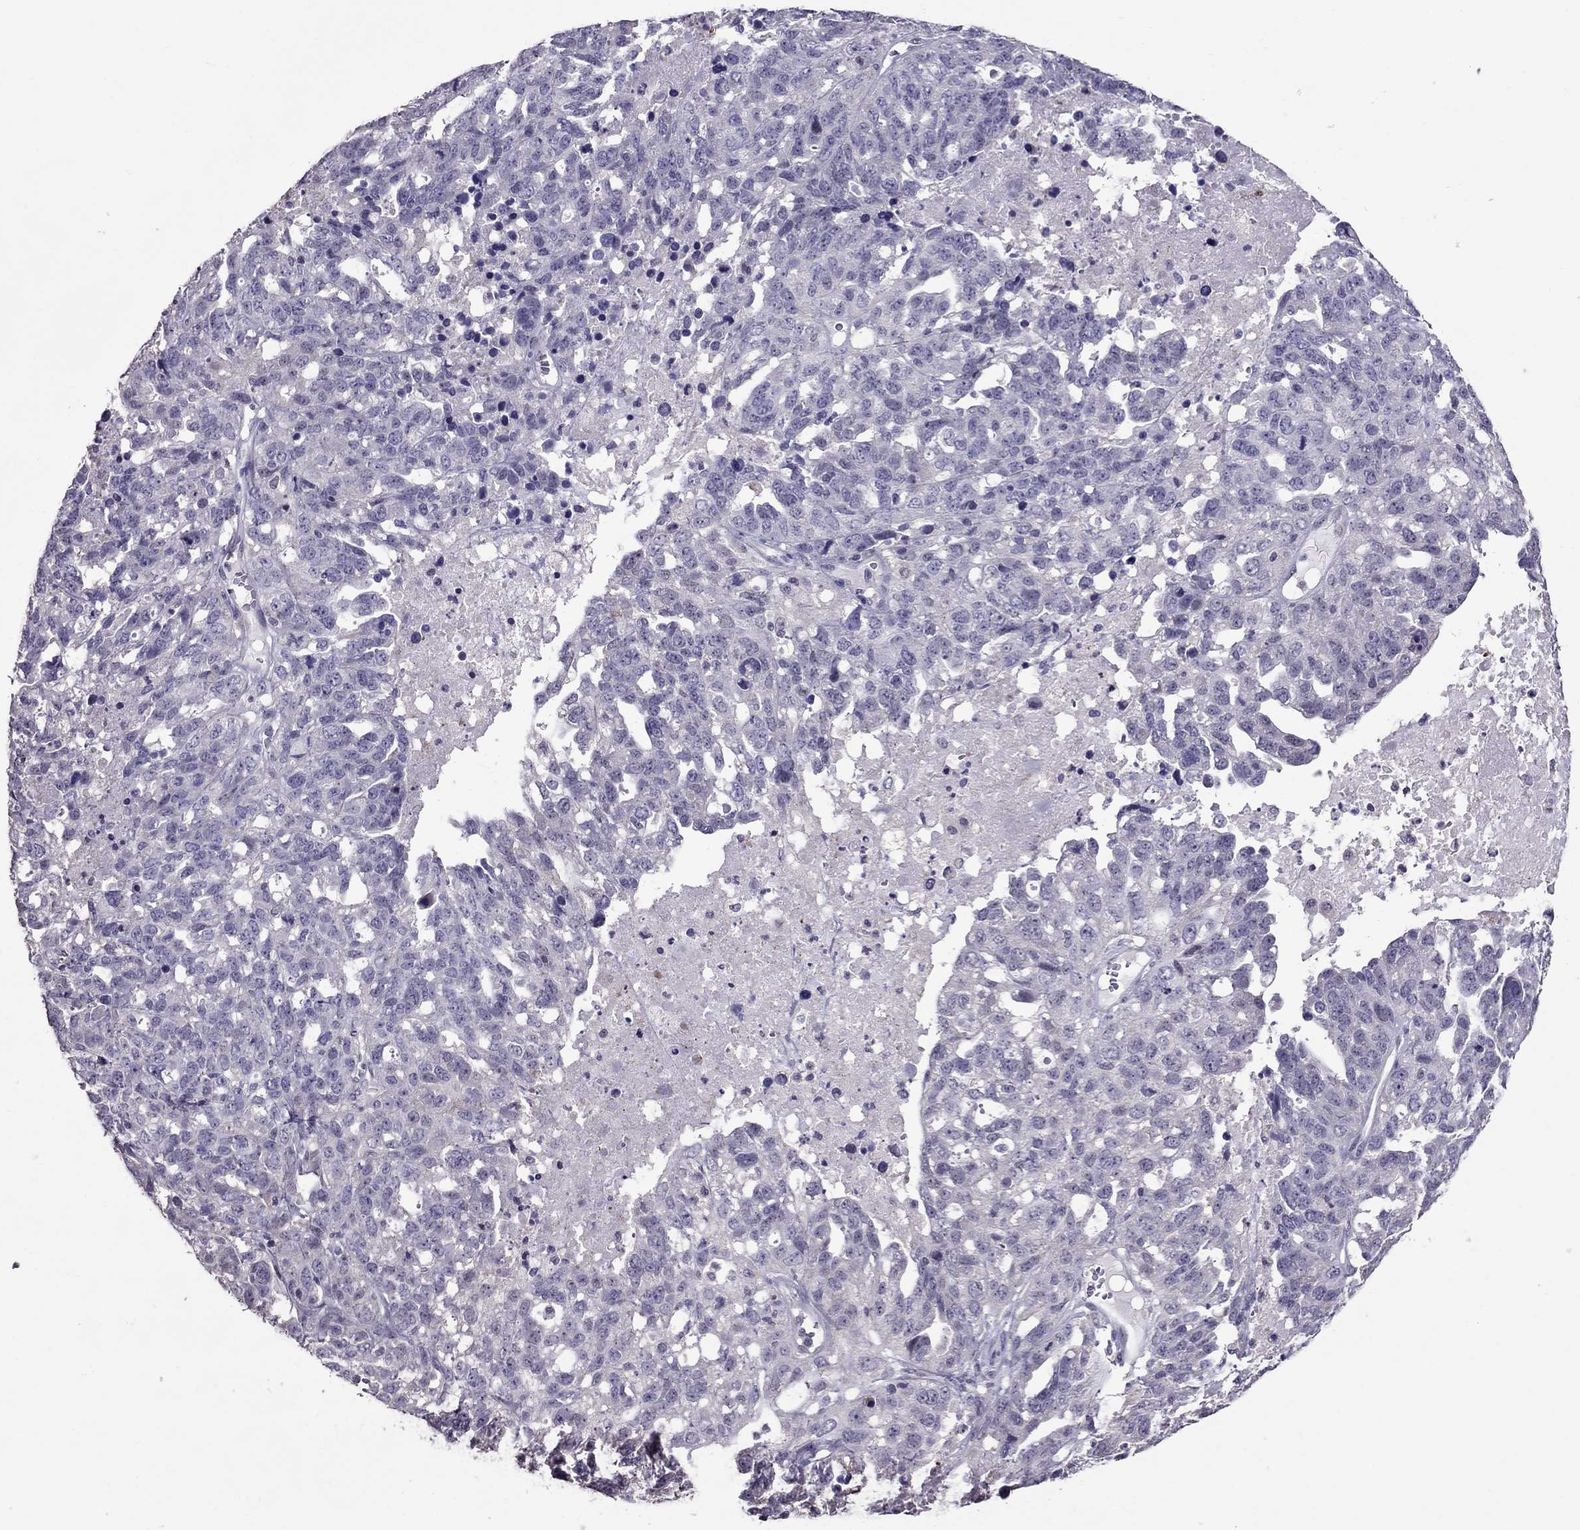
{"staining": {"intensity": "negative", "quantity": "none", "location": "none"}, "tissue": "ovarian cancer", "cell_type": "Tumor cells", "image_type": "cancer", "snomed": [{"axis": "morphology", "description": "Cystadenocarcinoma, serous, NOS"}, {"axis": "topography", "description": "Ovary"}], "caption": "This is an immunohistochemistry histopathology image of ovarian cancer (serous cystadenocarcinoma). There is no staining in tumor cells.", "gene": "LRRC46", "patient": {"sex": "female", "age": 71}}